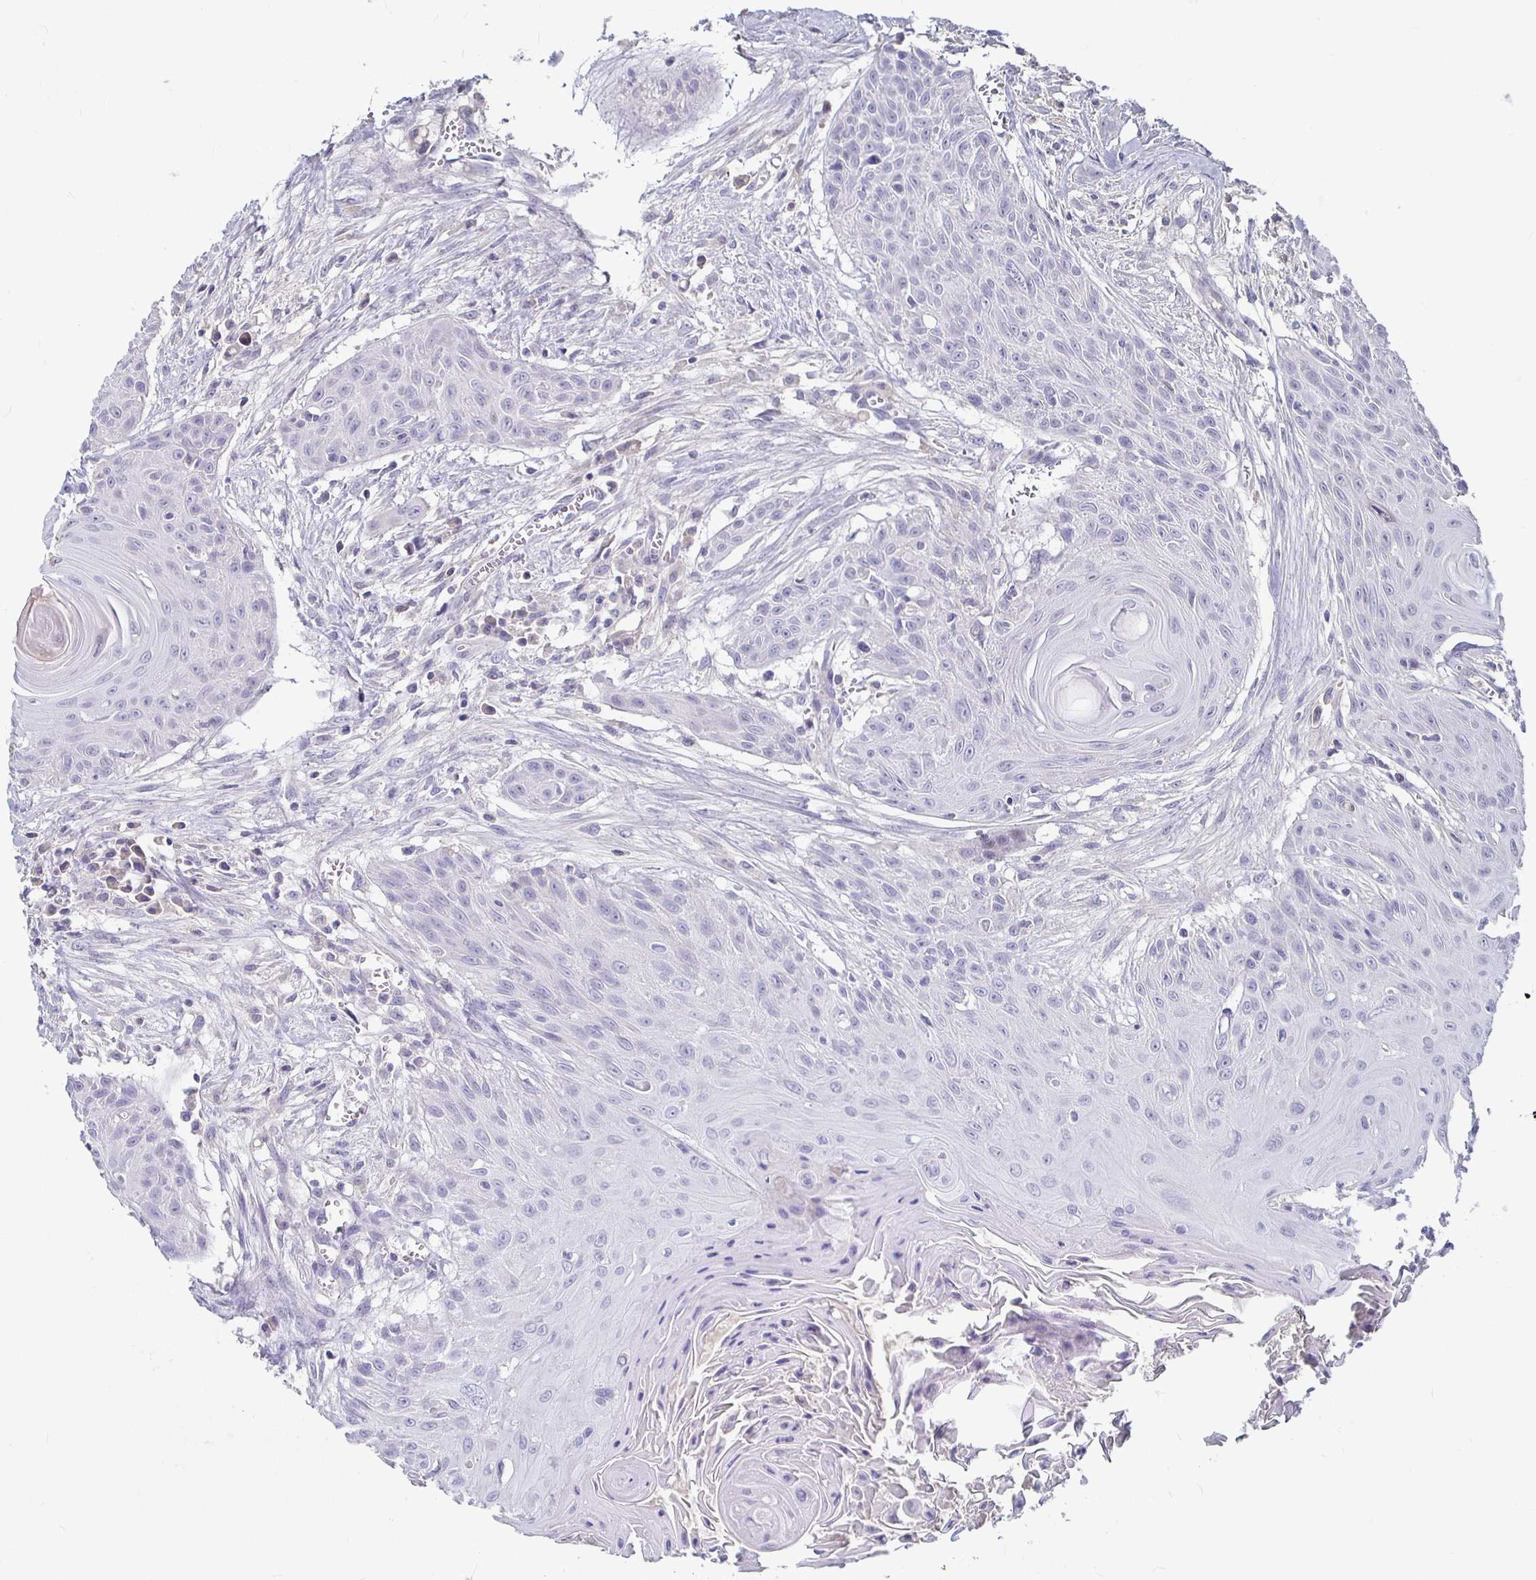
{"staining": {"intensity": "negative", "quantity": "none", "location": "none"}, "tissue": "head and neck cancer", "cell_type": "Tumor cells", "image_type": "cancer", "snomed": [{"axis": "morphology", "description": "Squamous cell carcinoma, NOS"}, {"axis": "topography", "description": "Lymph node"}, {"axis": "topography", "description": "Salivary gland"}, {"axis": "topography", "description": "Head-Neck"}], "caption": "There is no significant positivity in tumor cells of head and neck cancer.", "gene": "RNF144B", "patient": {"sex": "female", "age": 74}}